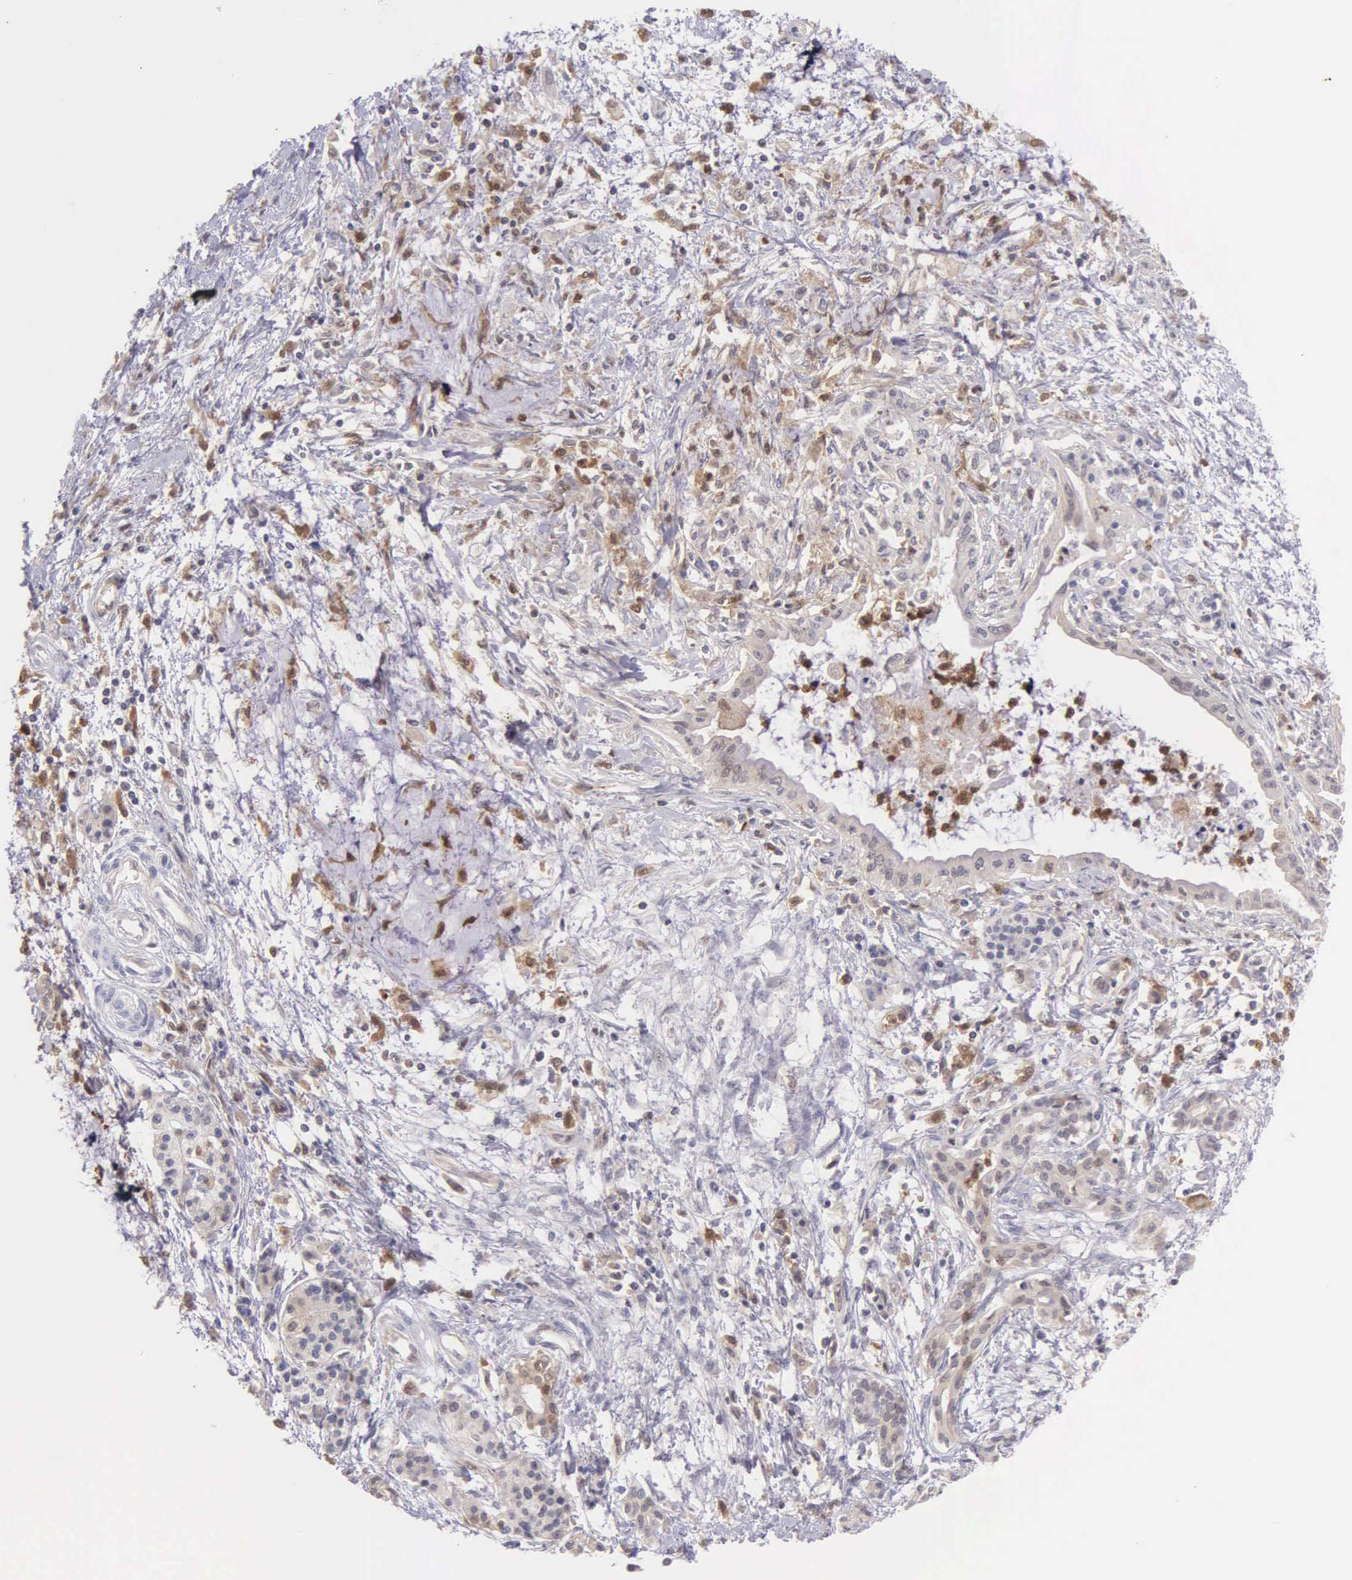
{"staining": {"intensity": "weak", "quantity": "25%-75%", "location": "cytoplasmic/membranous"}, "tissue": "pancreatic cancer", "cell_type": "Tumor cells", "image_type": "cancer", "snomed": [{"axis": "morphology", "description": "Adenocarcinoma, NOS"}, {"axis": "topography", "description": "Pancreas"}], "caption": "An immunohistochemistry (IHC) image of tumor tissue is shown. Protein staining in brown labels weak cytoplasmic/membranous positivity in pancreatic cancer within tumor cells. Immunohistochemistry (ihc) stains the protein of interest in brown and the nuclei are stained blue.", "gene": "BID", "patient": {"sex": "female", "age": 64}}